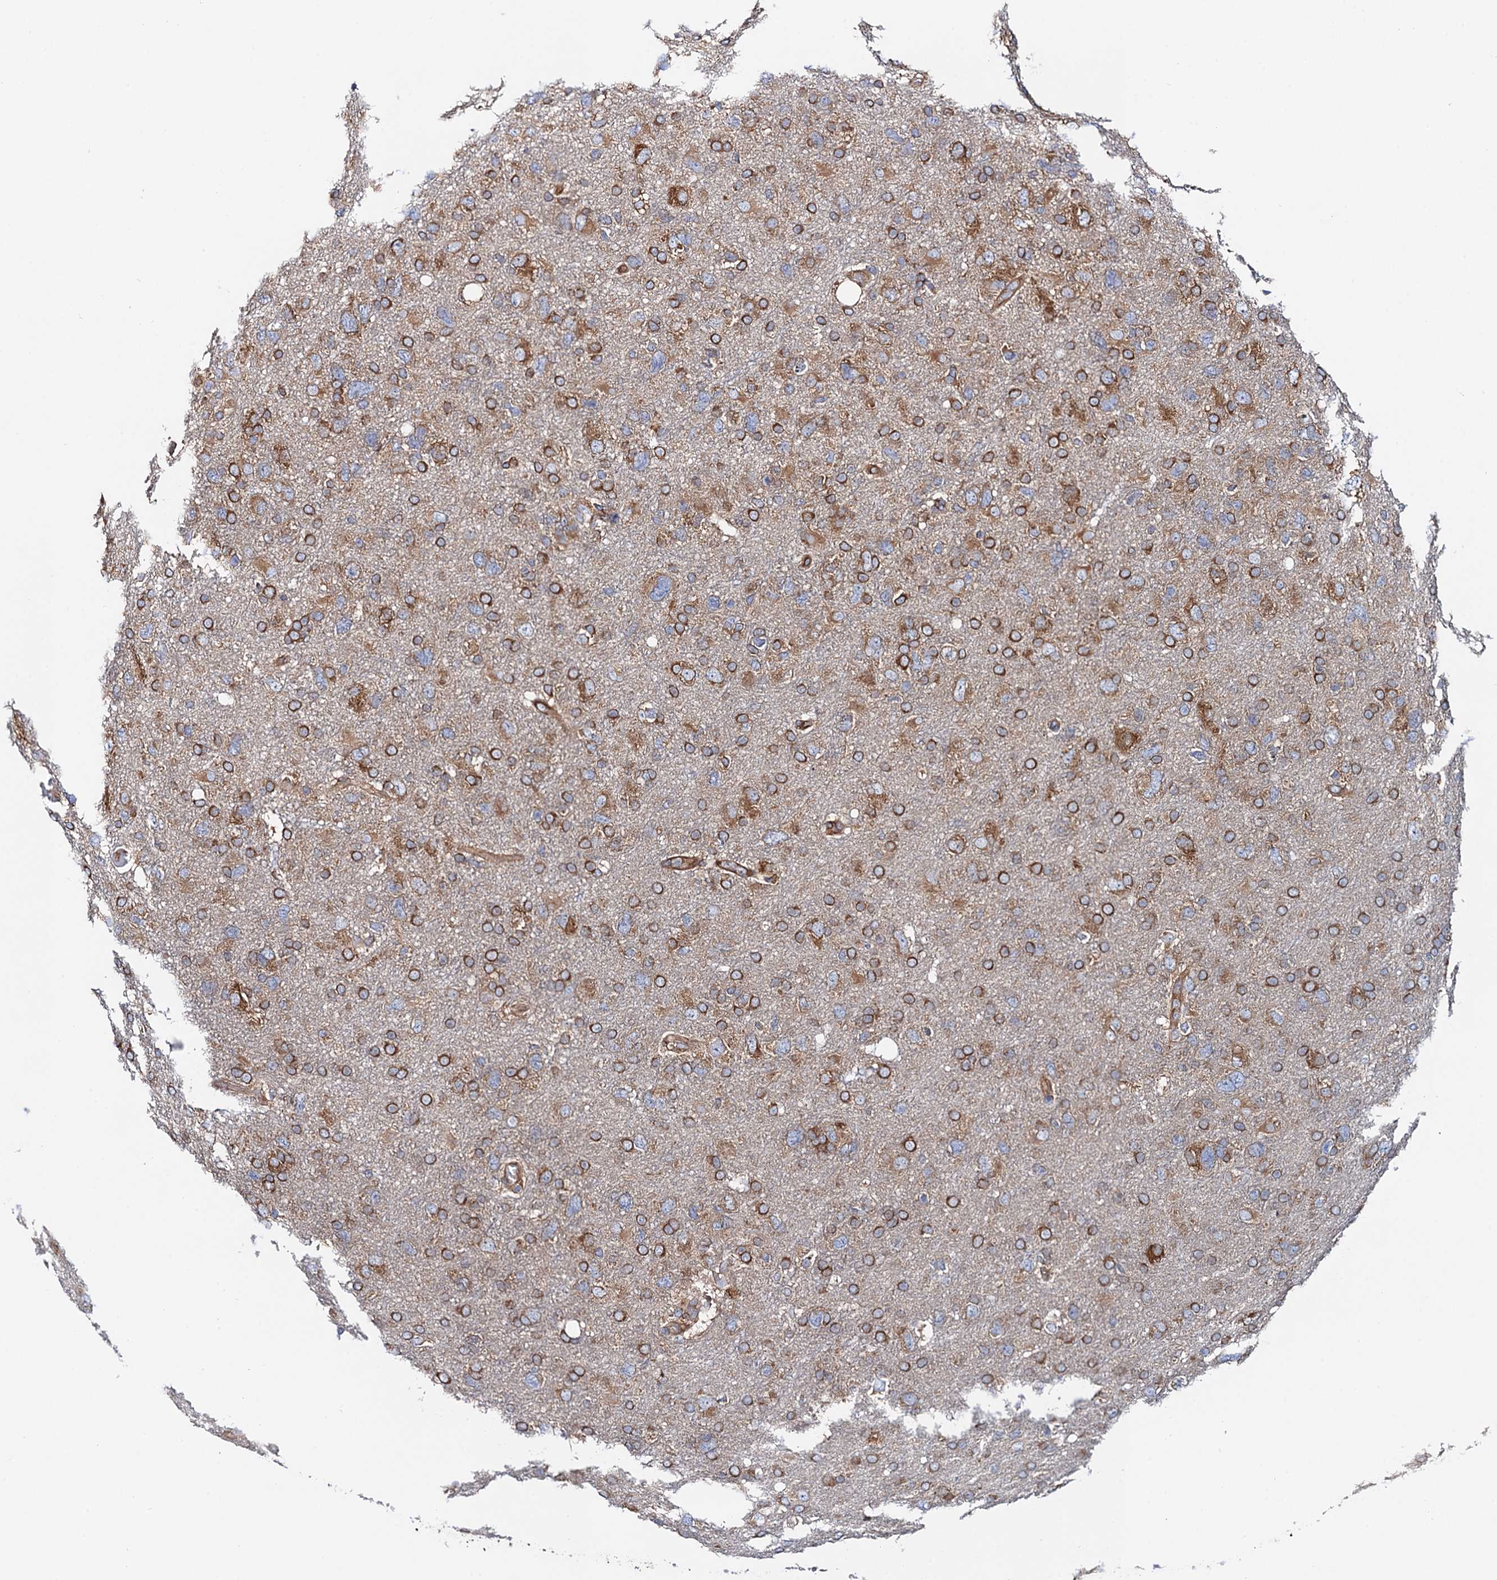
{"staining": {"intensity": "moderate", "quantity": ">75%", "location": "cytoplasmic/membranous"}, "tissue": "glioma", "cell_type": "Tumor cells", "image_type": "cancer", "snomed": [{"axis": "morphology", "description": "Glioma, malignant, High grade"}, {"axis": "topography", "description": "Brain"}], "caption": "A high-resolution image shows immunohistochemistry staining of malignant glioma (high-grade), which demonstrates moderate cytoplasmic/membranous positivity in approximately >75% of tumor cells.", "gene": "MRPL48", "patient": {"sex": "male", "age": 61}}